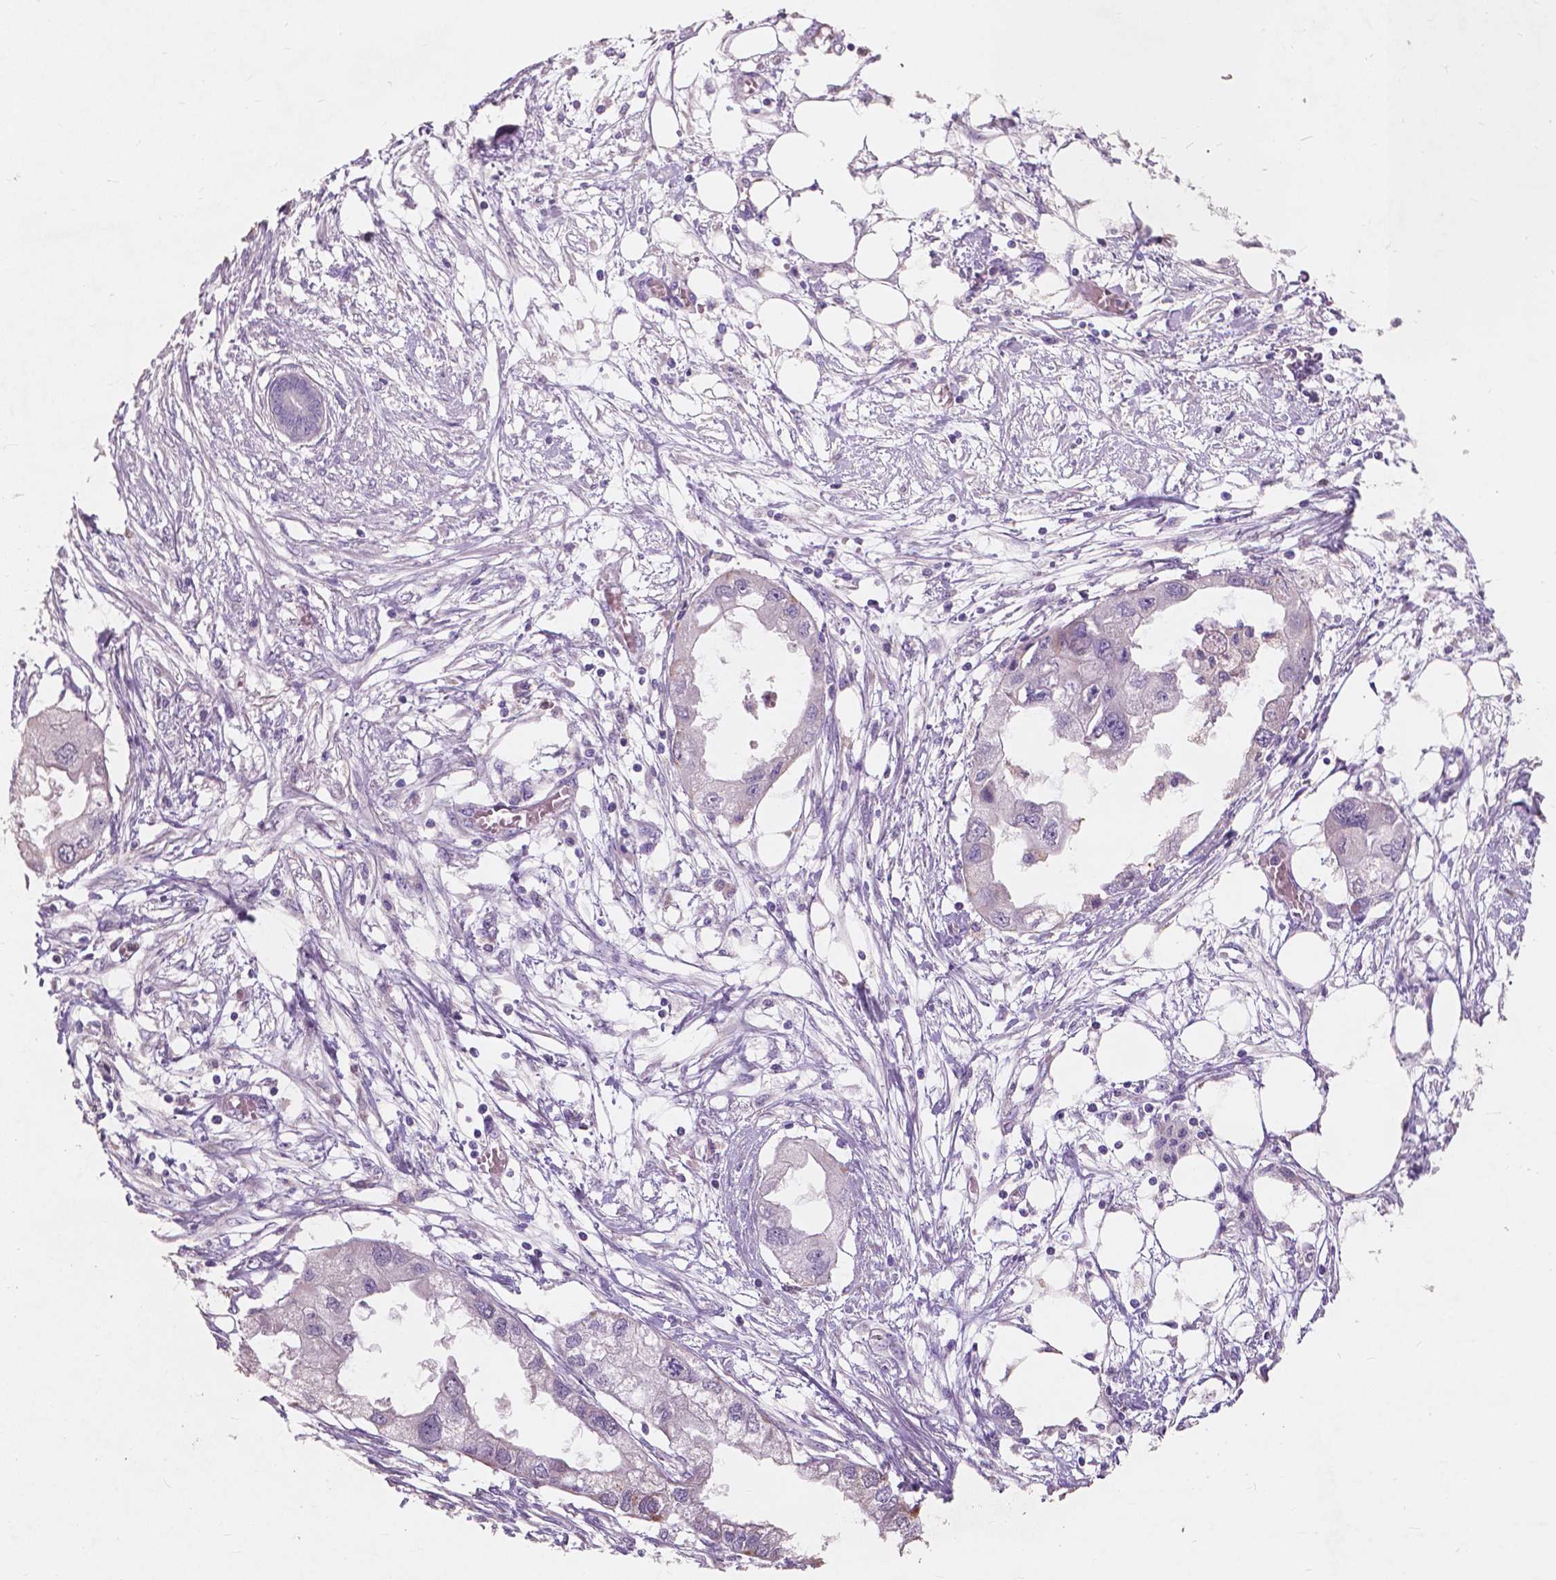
{"staining": {"intensity": "negative", "quantity": "none", "location": "none"}, "tissue": "endometrial cancer", "cell_type": "Tumor cells", "image_type": "cancer", "snomed": [{"axis": "morphology", "description": "Adenocarcinoma, NOS"}, {"axis": "morphology", "description": "Adenocarcinoma, metastatic, NOS"}, {"axis": "topography", "description": "Adipose tissue"}, {"axis": "topography", "description": "Endometrium"}], "caption": "This is an immunohistochemistry (IHC) micrograph of endometrial metastatic adenocarcinoma. There is no positivity in tumor cells.", "gene": "IREB2", "patient": {"sex": "female", "age": 67}}